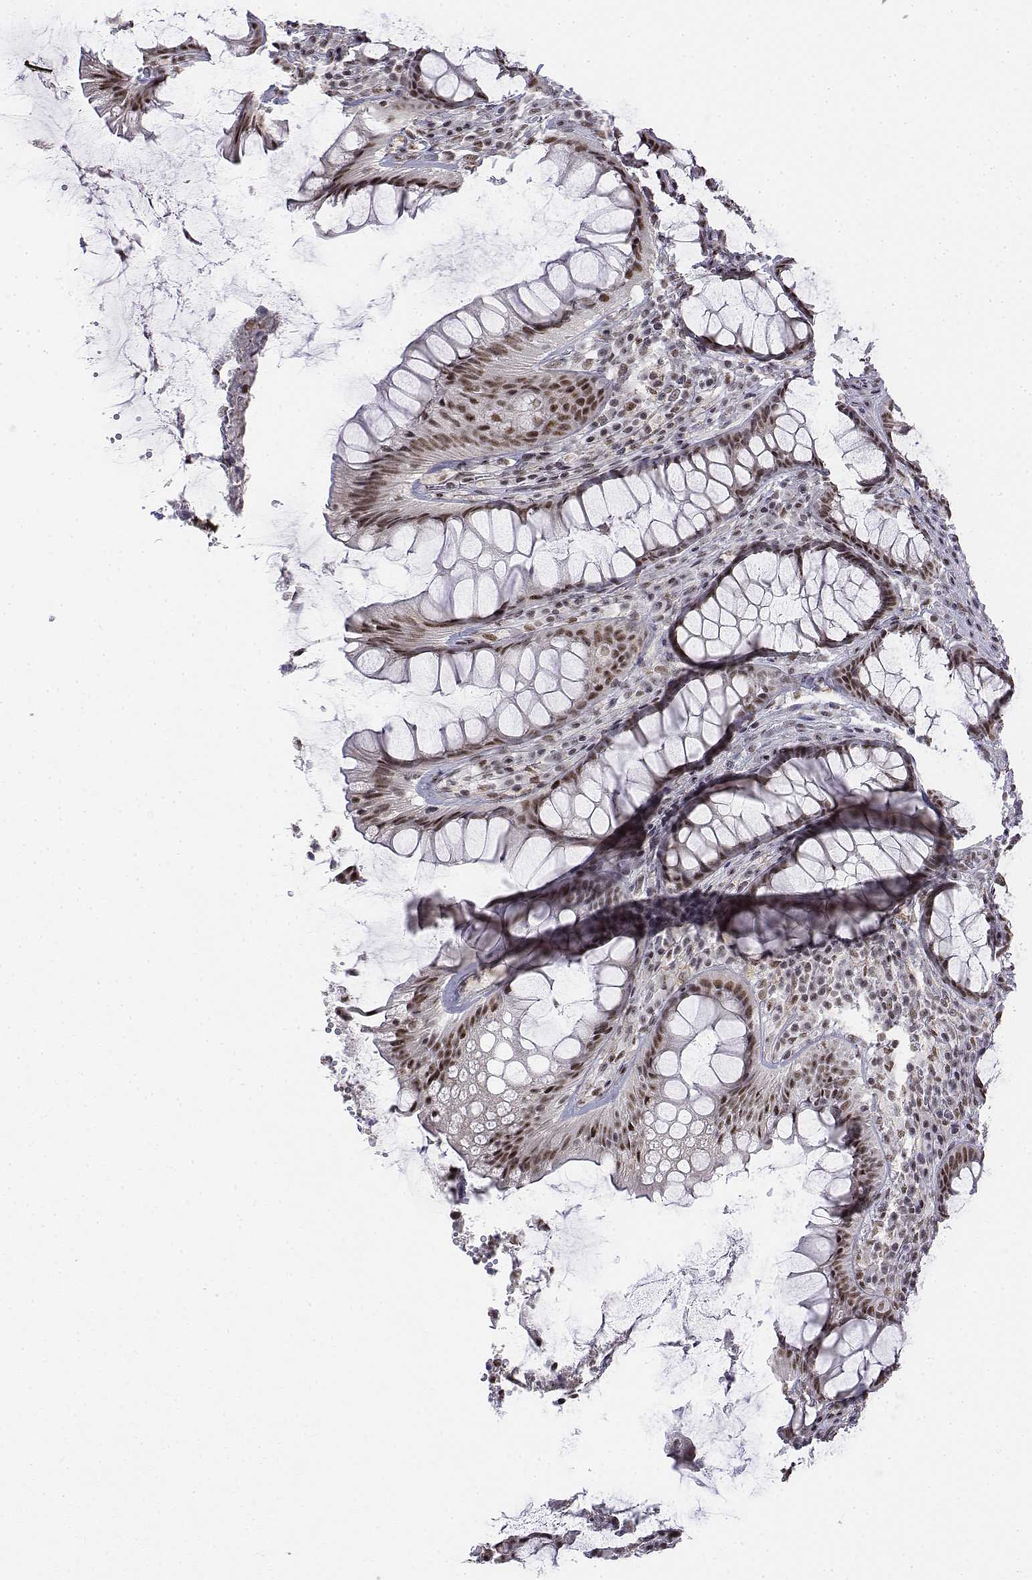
{"staining": {"intensity": "moderate", "quantity": ">75%", "location": "nuclear"}, "tissue": "rectum", "cell_type": "Glandular cells", "image_type": "normal", "snomed": [{"axis": "morphology", "description": "Normal tissue, NOS"}, {"axis": "topography", "description": "Rectum"}], "caption": "Immunohistochemical staining of unremarkable rectum displays medium levels of moderate nuclear positivity in approximately >75% of glandular cells. (DAB IHC with brightfield microscopy, high magnification).", "gene": "SETD1A", "patient": {"sex": "male", "age": 72}}